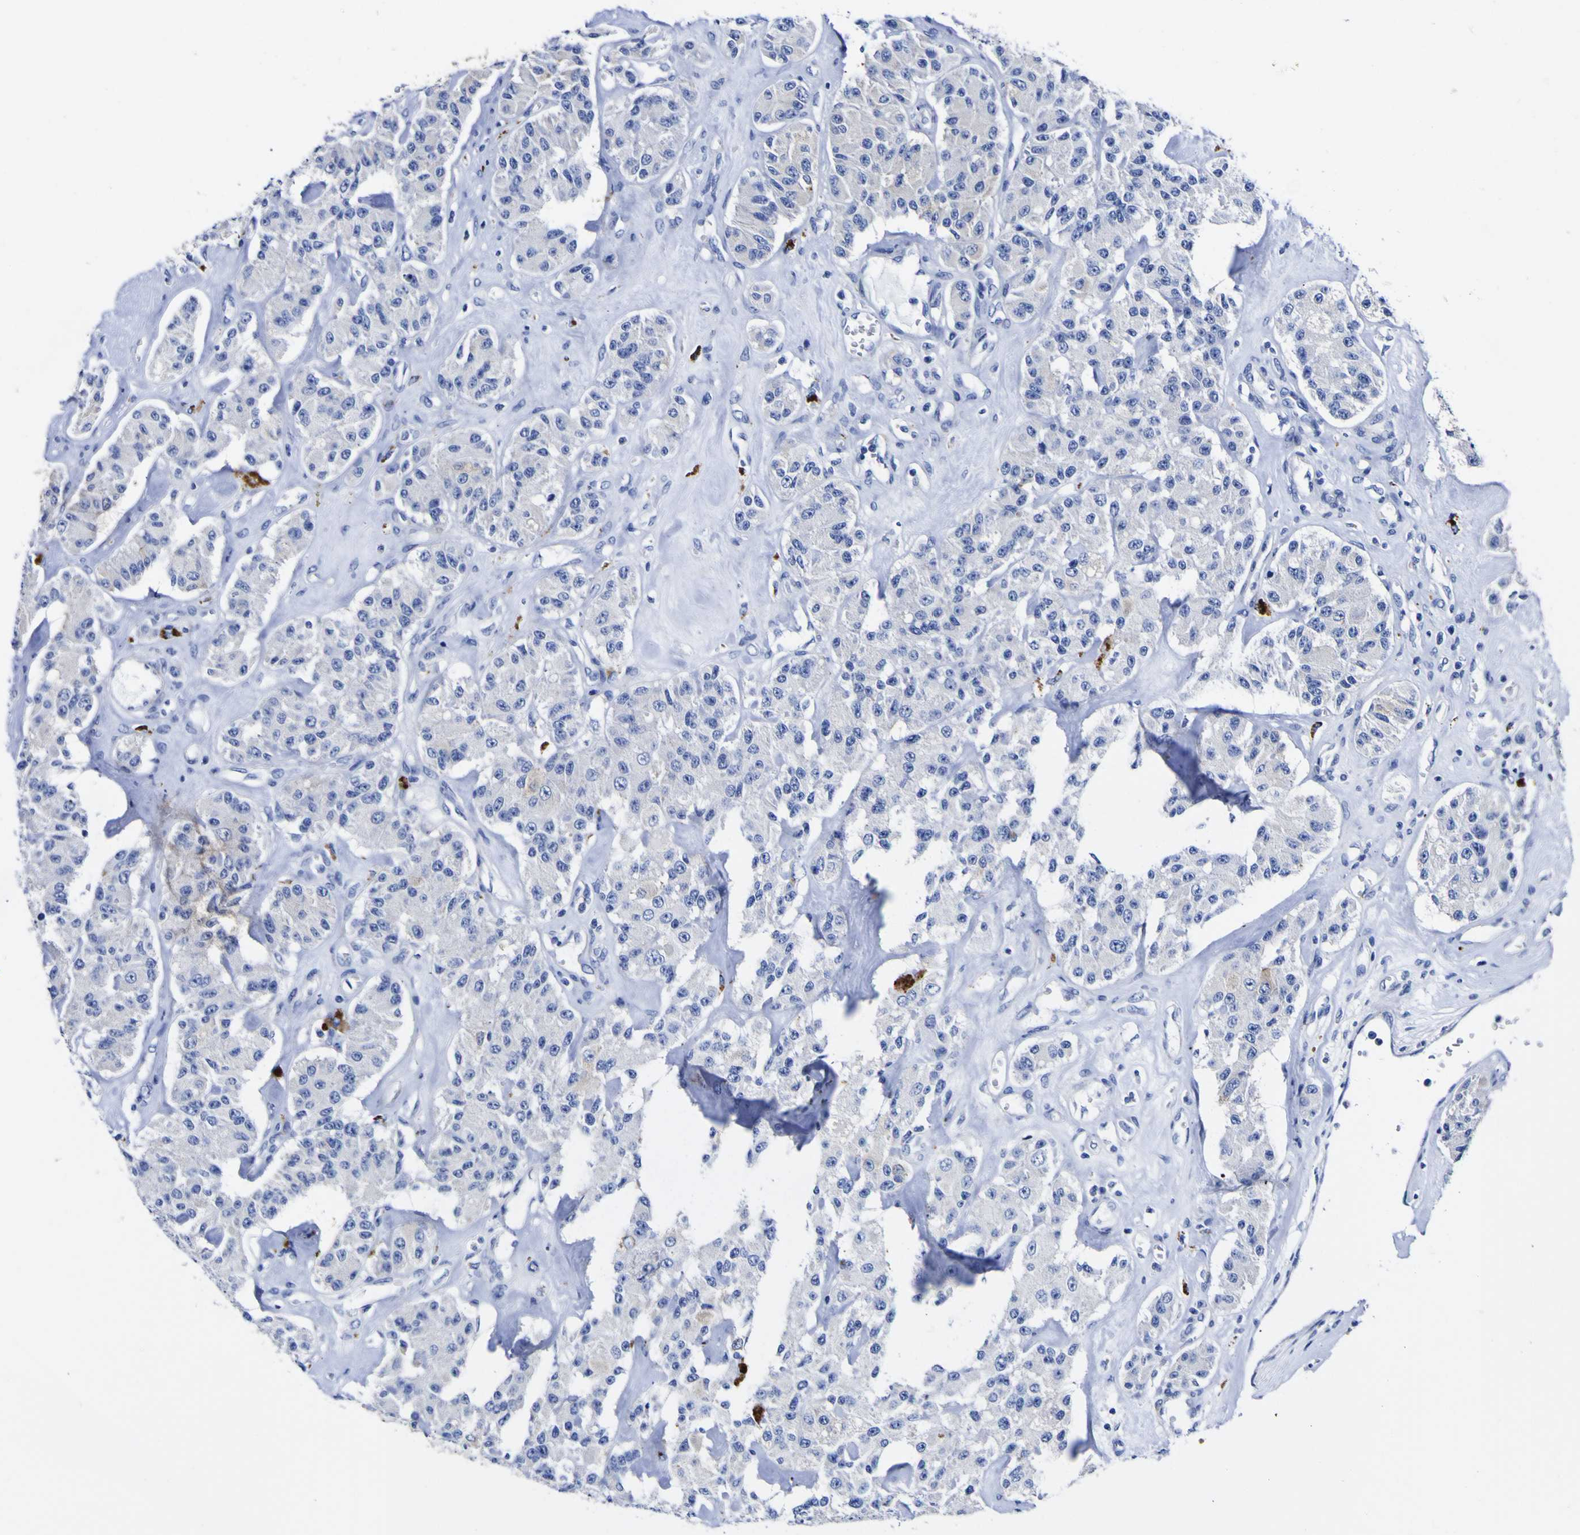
{"staining": {"intensity": "strong", "quantity": "<25%", "location": "cytoplasmic/membranous"}, "tissue": "carcinoid", "cell_type": "Tumor cells", "image_type": "cancer", "snomed": [{"axis": "morphology", "description": "Carcinoid, malignant, NOS"}, {"axis": "topography", "description": "Pancreas"}], "caption": "Protein staining of malignant carcinoid tissue exhibits strong cytoplasmic/membranous expression in about <25% of tumor cells.", "gene": "HLA-DQA1", "patient": {"sex": "male", "age": 41}}